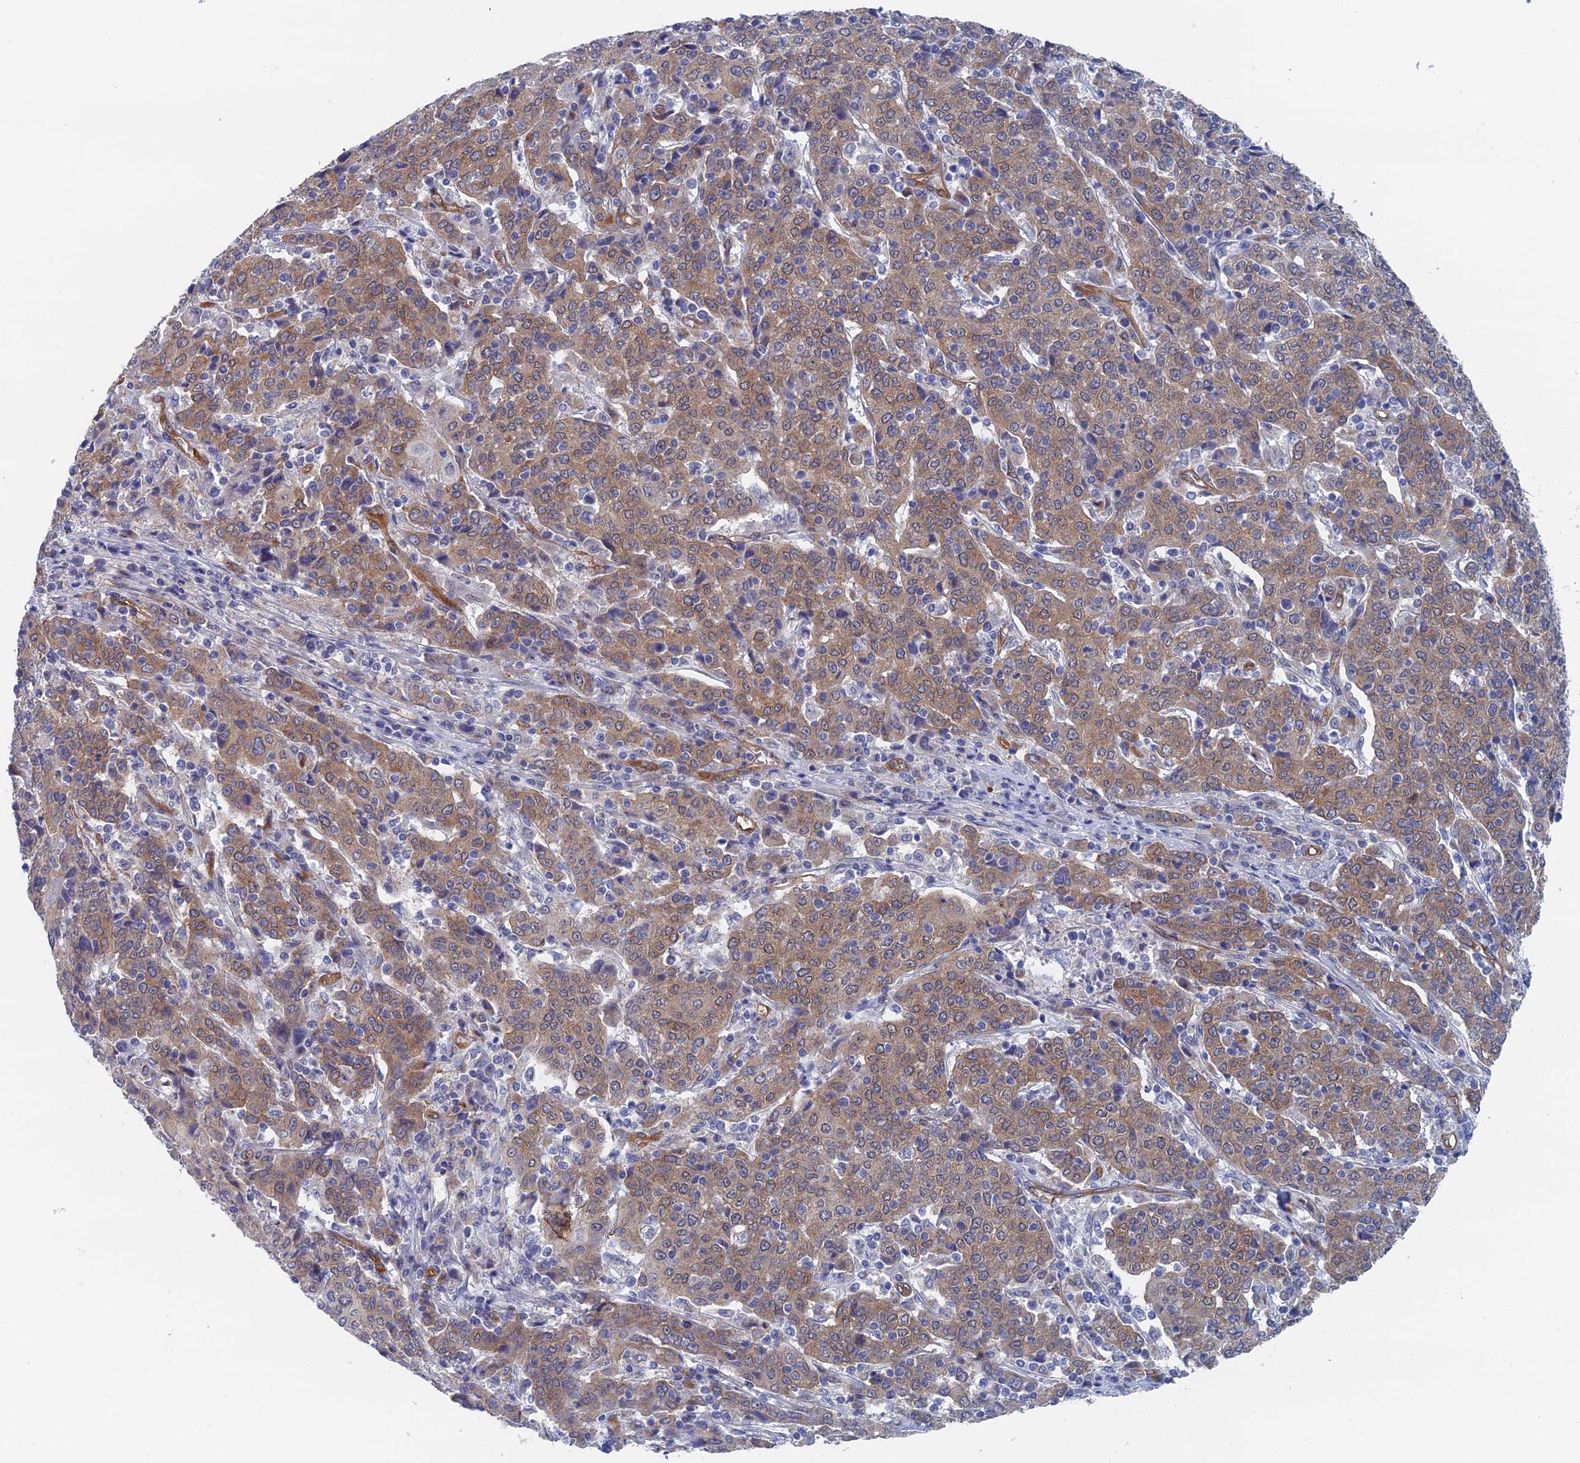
{"staining": {"intensity": "moderate", "quantity": ">75%", "location": "cytoplasmic/membranous"}, "tissue": "cervical cancer", "cell_type": "Tumor cells", "image_type": "cancer", "snomed": [{"axis": "morphology", "description": "Squamous cell carcinoma, NOS"}, {"axis": "topography", "description": "Cervix"}], "caption": "This is a photomicrograph of immunohistochemistry (IHC) staining of cervical cancer, which shows moderate positivity in the cytoplasmic/membranous of tumor cells.", "gene": "ARAP3", "patient": {"sex": "female", "age": 67}}